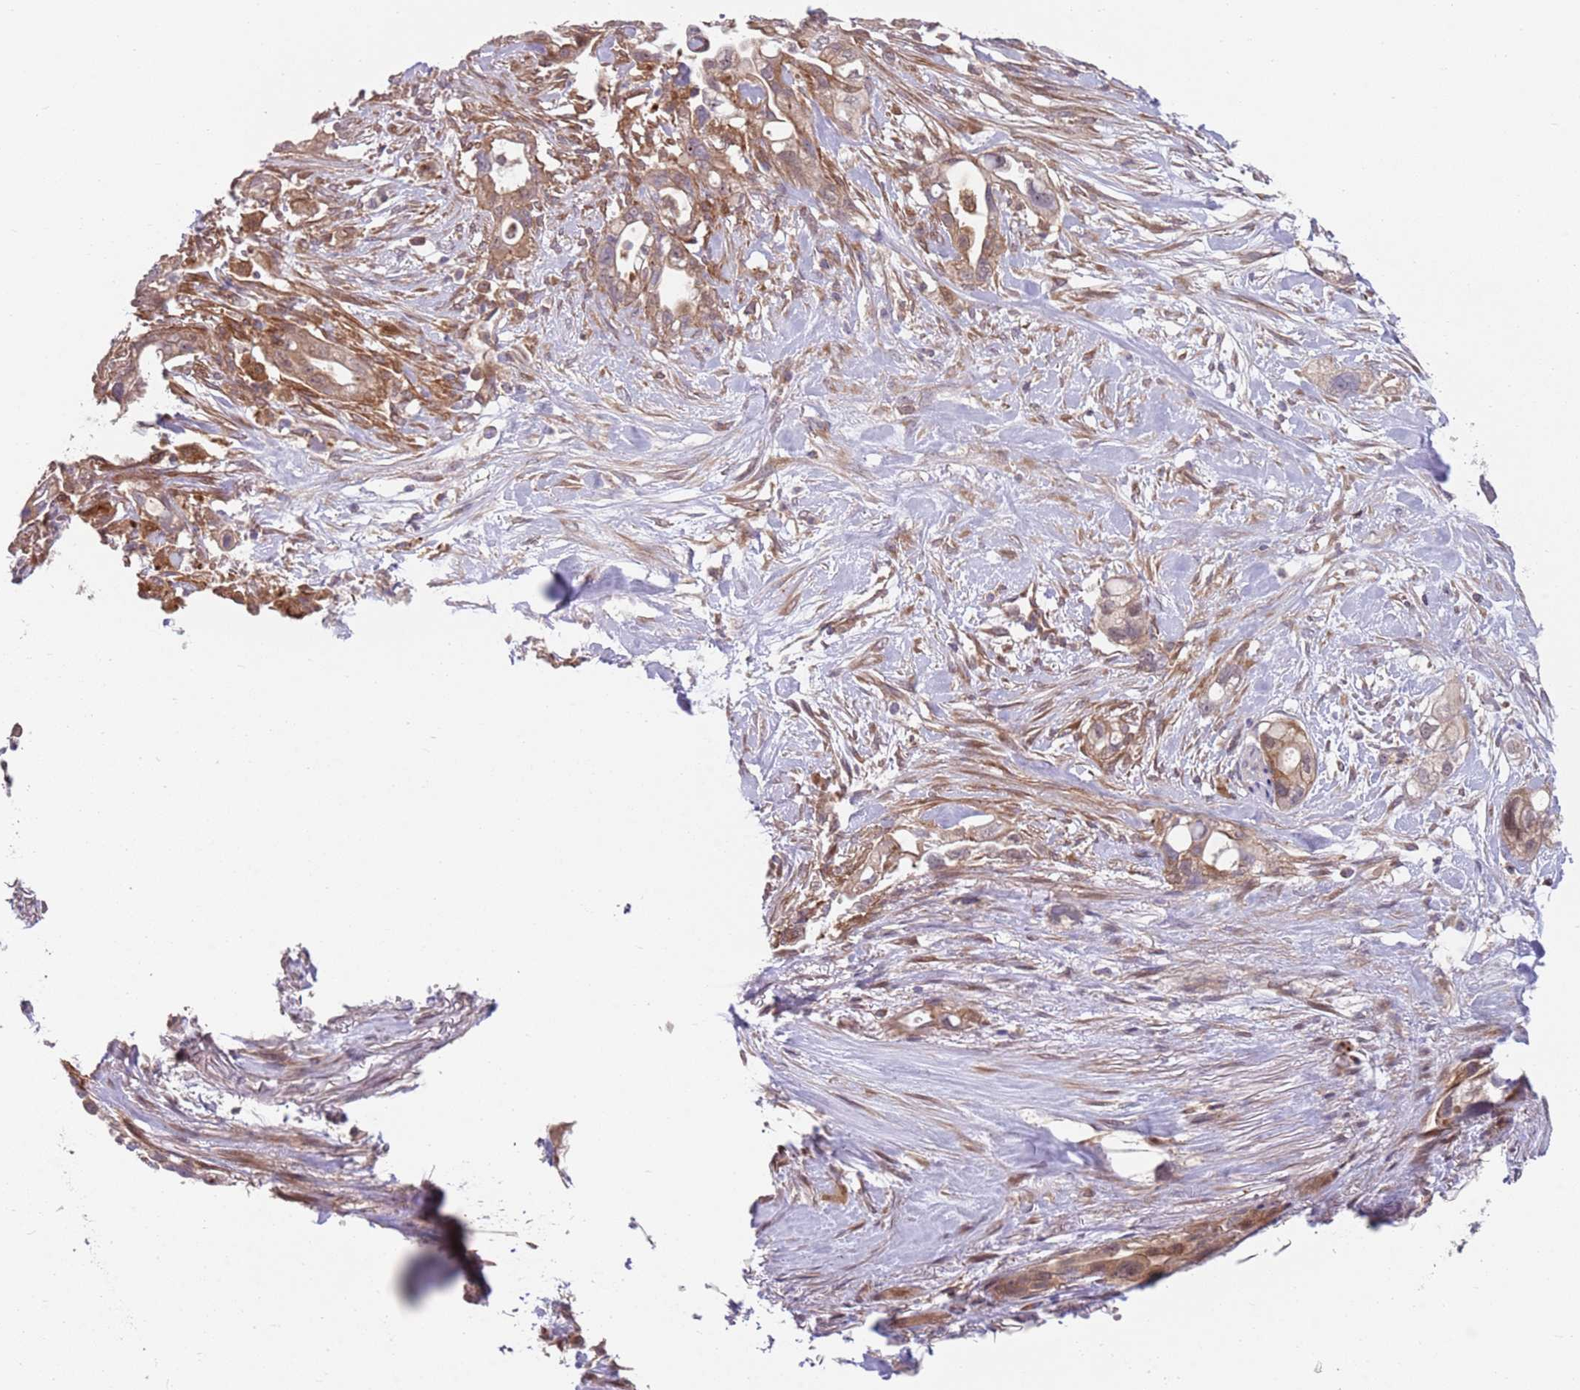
{"staining": {"intensity": "weak", "quantity": ">75%", "location": "cytoplasmic/membranous"}, "tissue": "pancreatic cancer", "cell_type": "Tumor cells", "image_type": "cancer", "snomed": [{"axis": "morphology", "description": "Adenocarcinoma, NOS"}, {"axis": "topography", "description": "Pancreas"}], "caption": "High-magnification brightfield microscopy of adenocarcinoma (pancreatic) stained with DAB (brown) and counterstained with hematoxylin (blue). tumor cells exhibit weak cytoplasmic/membranous positivity is present in about>75% of cells.", "gene": "GGA1", "patient": {"sex": "male", "age": 44}}